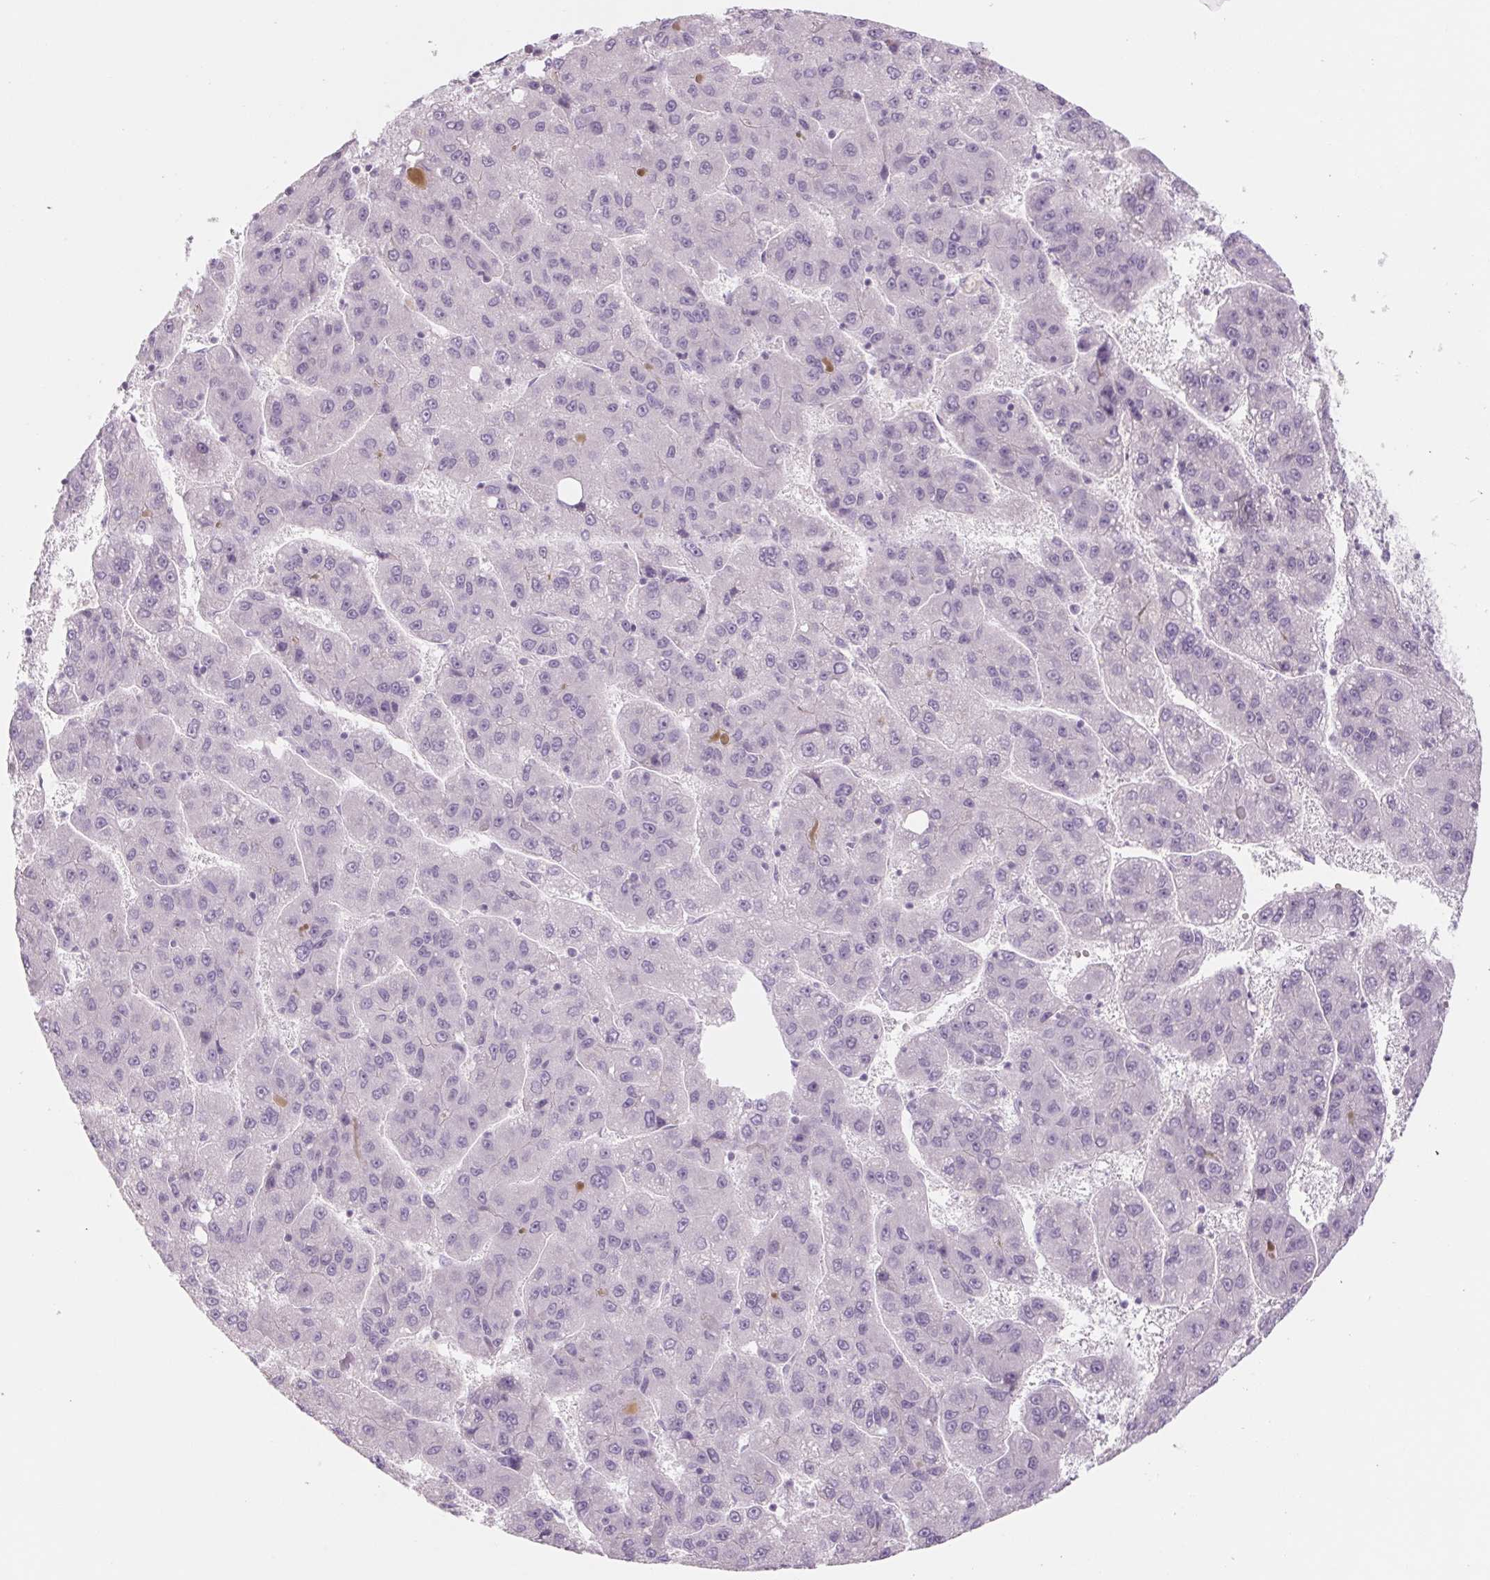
{"staining": {"intensity": "negative", "quantity": "none", "location": "none"}, "tissue": "liver cancer", "cell_type": "Tumor cells", "image_type": "cancer", "snomed": [{"axis": "morphology", "description": "Carcinoma, Hepatocellular, NOS"}, {"axis": "topography", "description": "Liver"}], "caption": "Tumor cells show no significant protein staining in hepatocellular carcinoma (liver).", "gene": "POU1F1", "patient": {"sex": "female", "age": 82}}